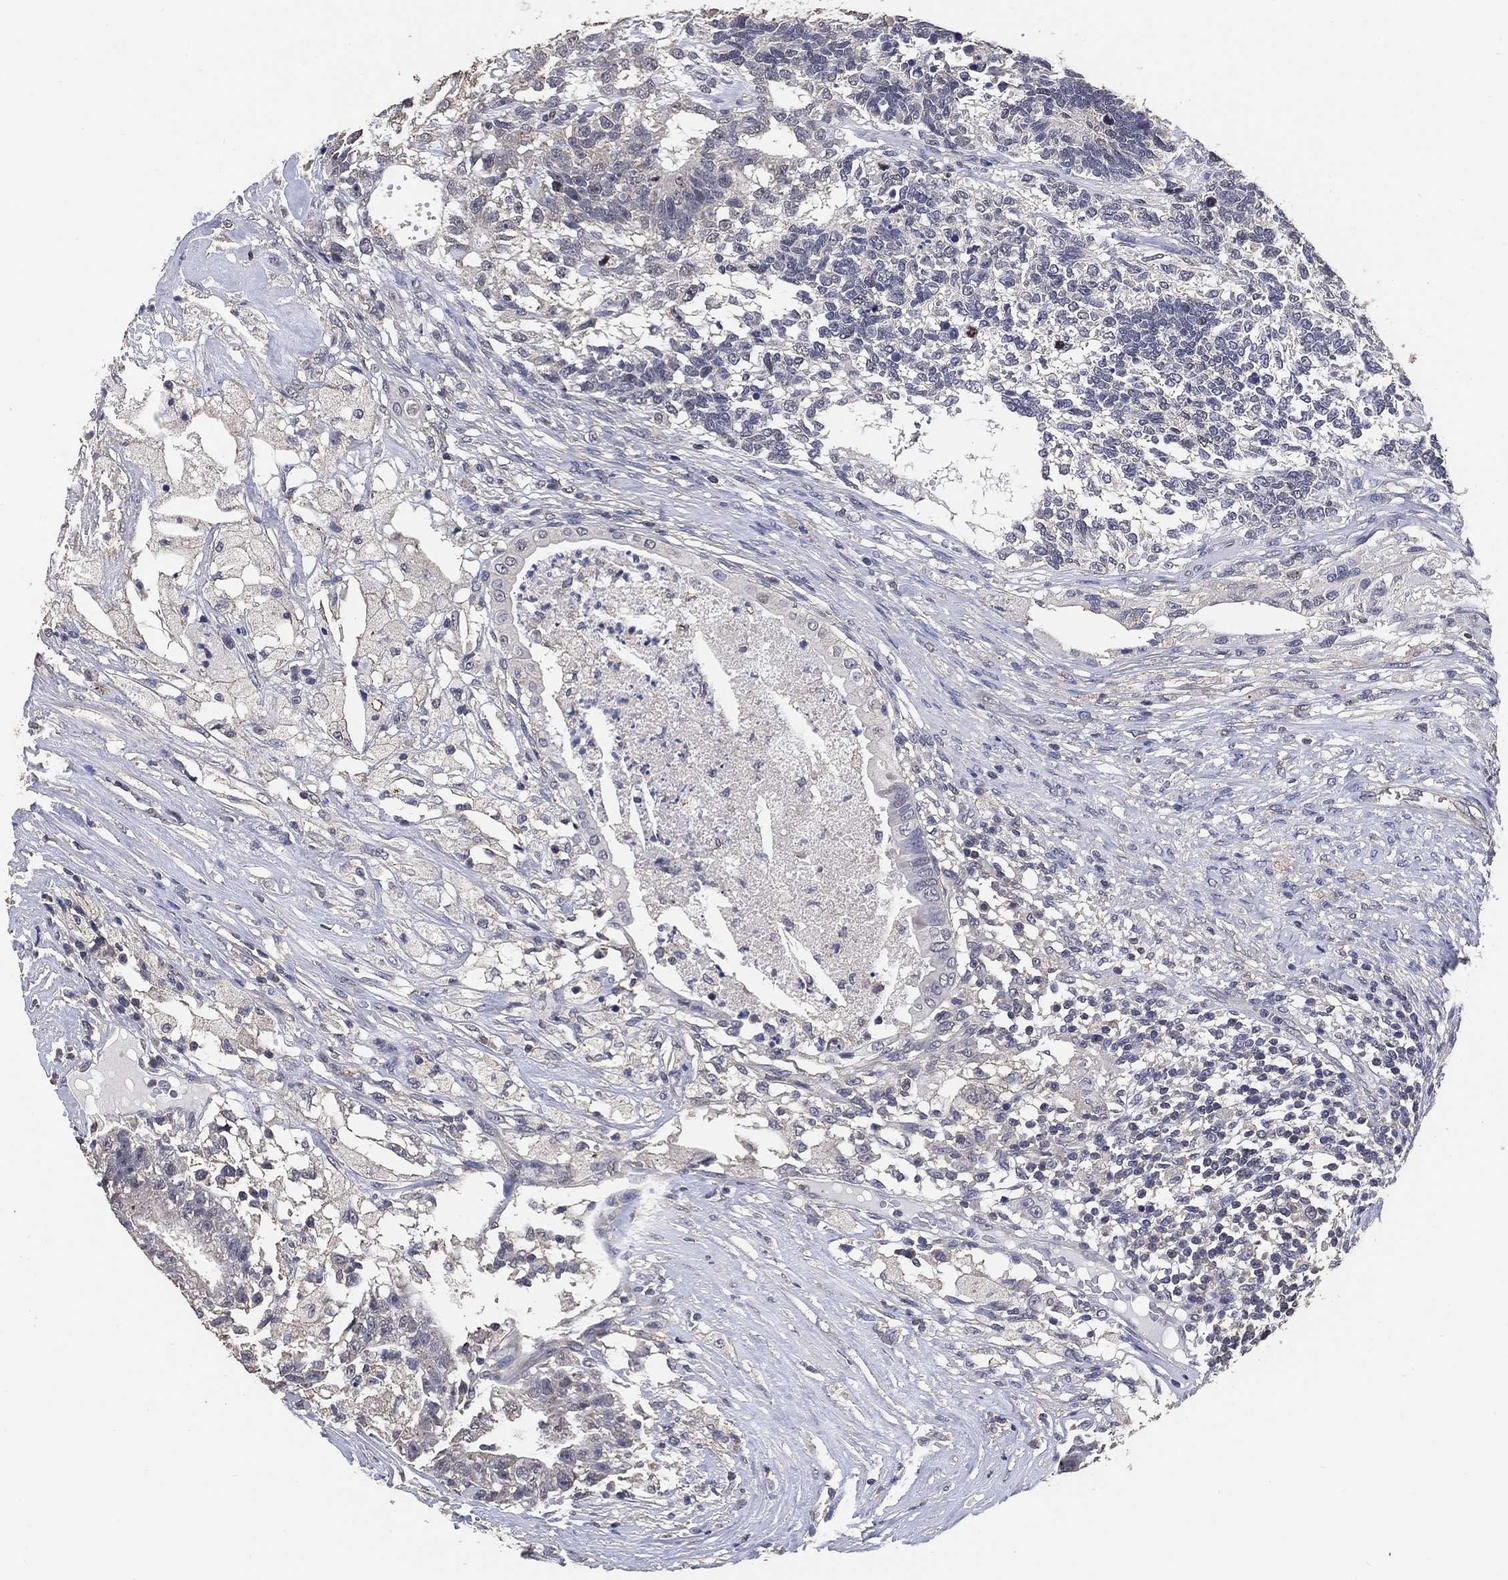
{"staining": {"intensity": "negative", "quantity": "none", "location": "none"}, "tissue": "testis cancer", "cell_type": "Tumor cells", "image_type": "cancer", "snomed": [{"axis": "morphology", "description": "Seminoma, NOS"}, {"axis": "morphology", "description": "Carcinoma, Embryonal, NOS"}, {"axis": "topography", "description": "Testis"}], "caption": "An immunohistochemistry (IHC) micrograph of seminoma (testis) is shown. There is no staining in tumor cells of seminoma (testis).", "gene": "KLK5", "patient": {"sex": "male", "age": 41}}